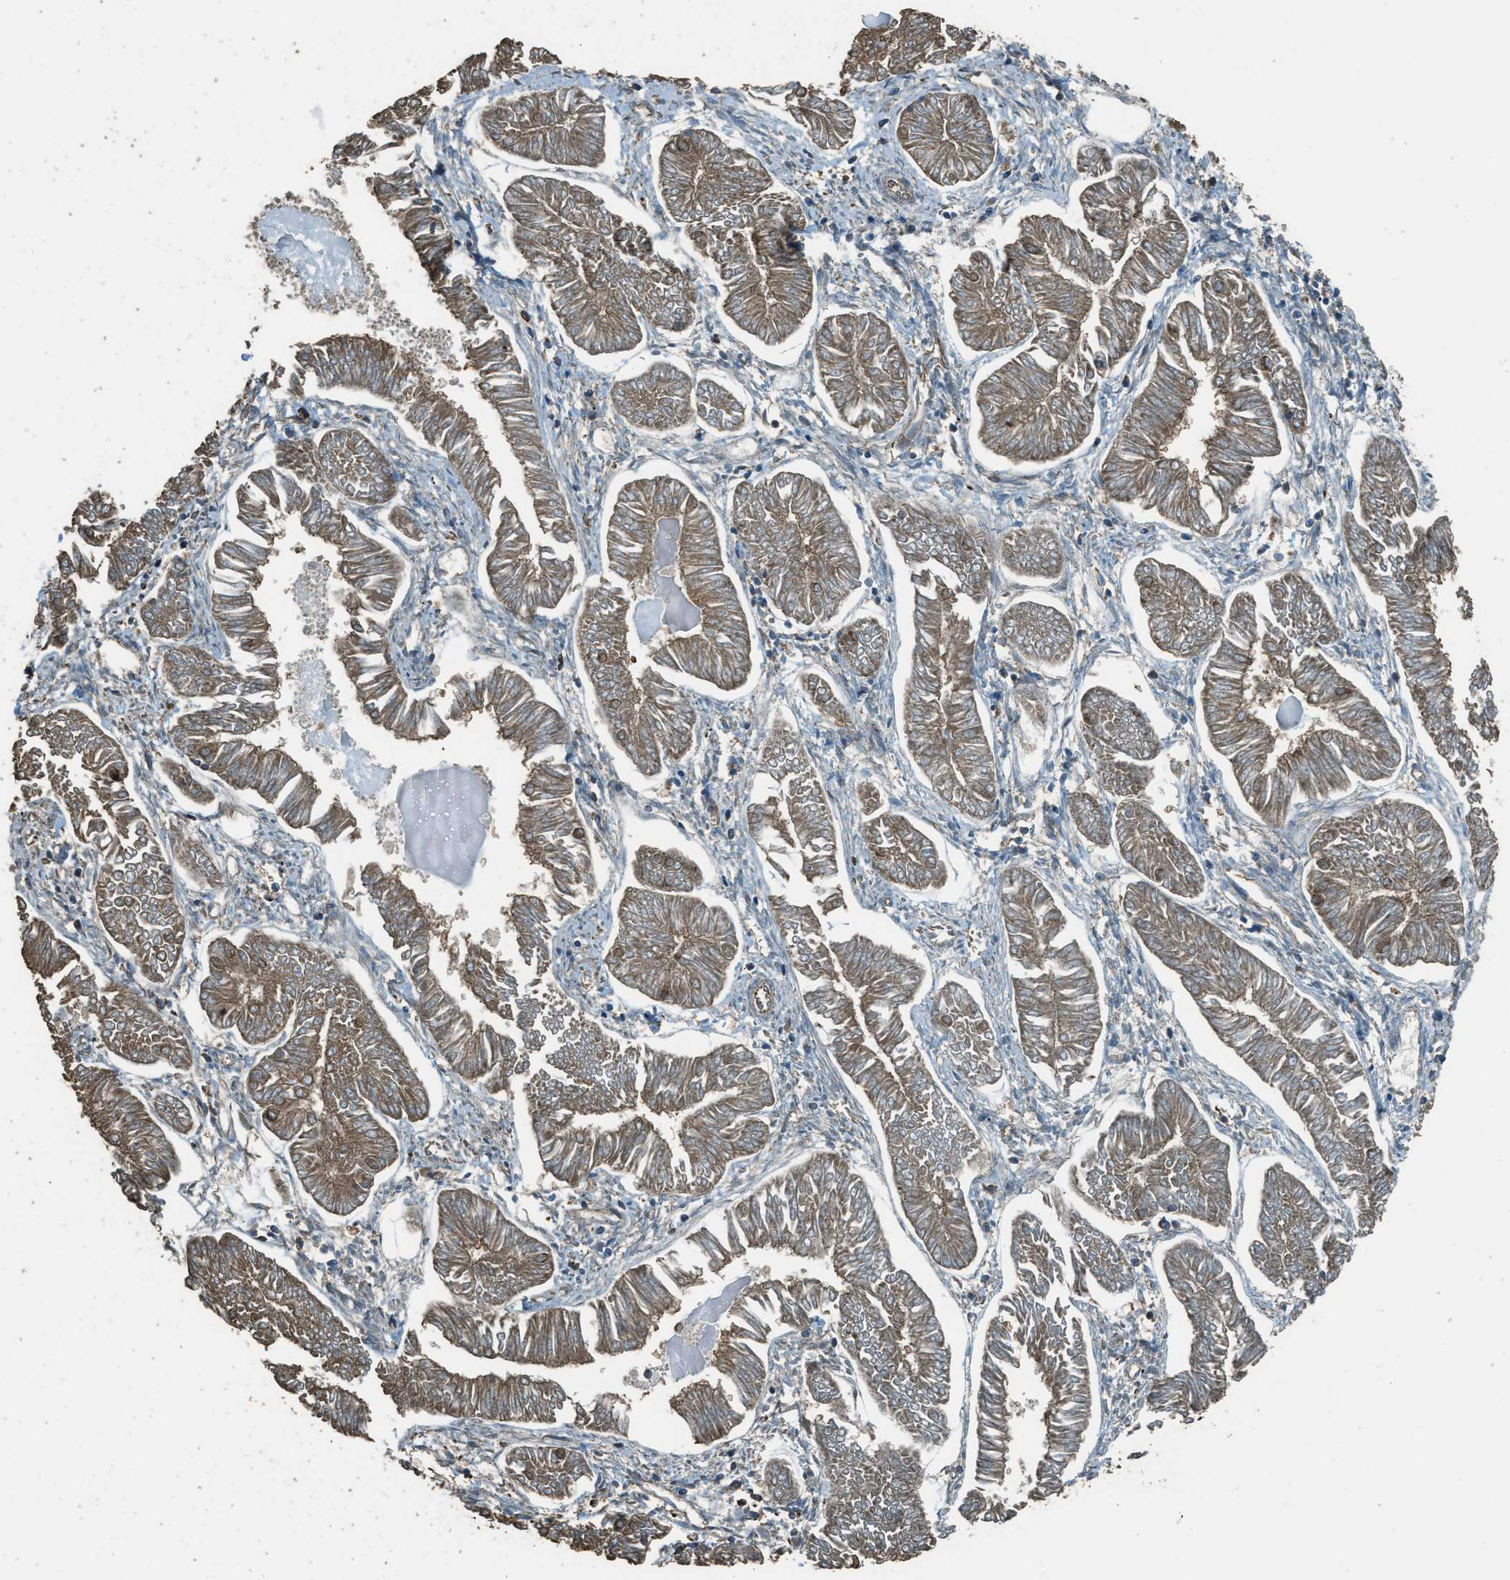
{"staining": {"intensity": "moderate", "quantity": ">75%", "location": "cytoplasmic/membranous"}, "tissue": "endometrial cancer", "cell_type": "Tumor cells", "image_type": "cancer", "snomed": [{"axis": "morphology", "description": "Adenocarcinoma, NOS"}, {"axis": "topography", "description": "Endometrium"}], "caption": "Moderate cytoplasmic/membranous protein expression is seen in approximately >75% of tumor cells in endometrial adenocarcinoma.", "gene": "MARS1", "patient": {"sex": "female", "age": 53}}